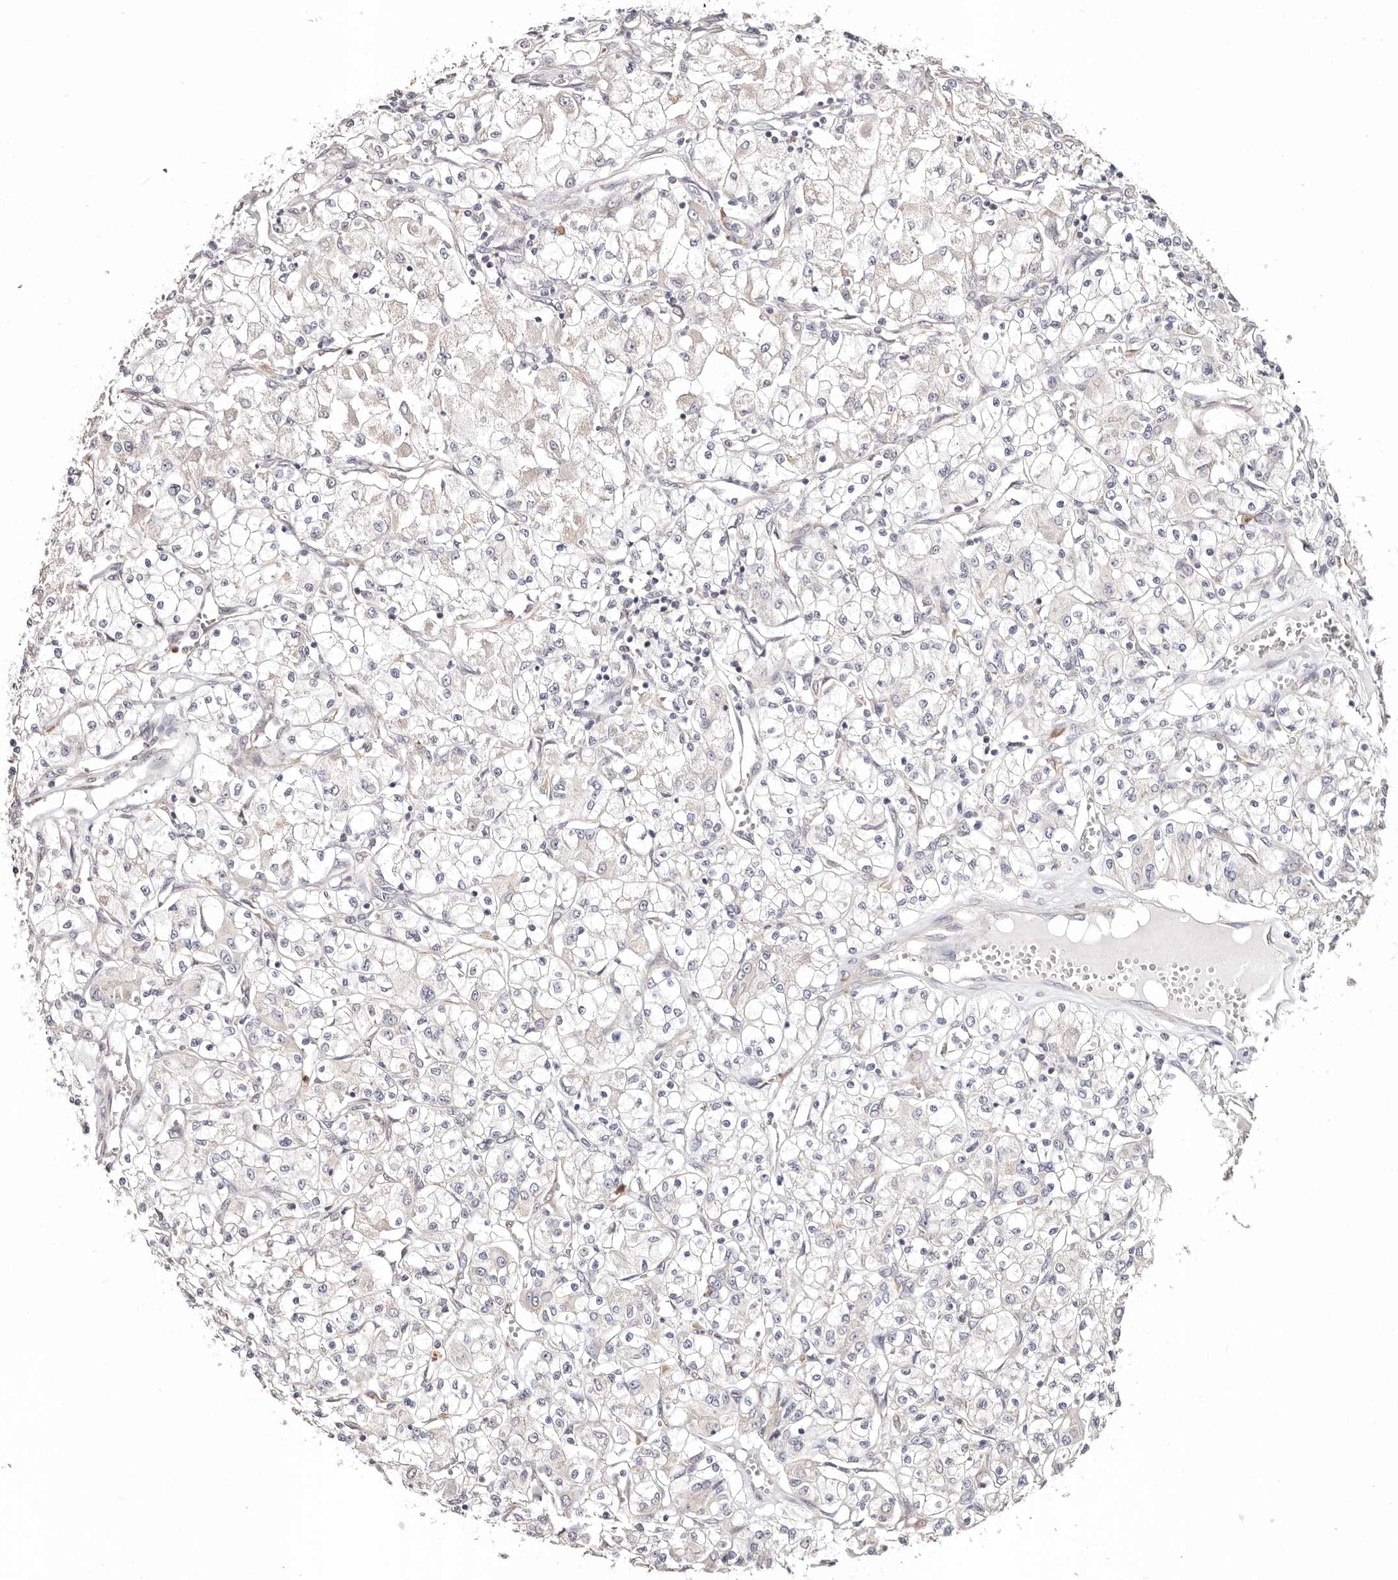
{"staining": {"intensity": "negative", "quantity": "none", "location": "none"}, "tissue": "renal cancer", "cell_type": "Tumor cells", "image_type": "cancer", "snomed": [{"axis": "morphology", "description": "Adenocarcinoma, NOS"}, {"axis": "topography", "description": "Kidney"}], "caption": "This is an immunohistochemistry (IHC) image of adenocarcinoma (renal). There is no staining in tumor cells.", "gene": "BCL2L15", "patient": {"sex": "female", "age": 59}}